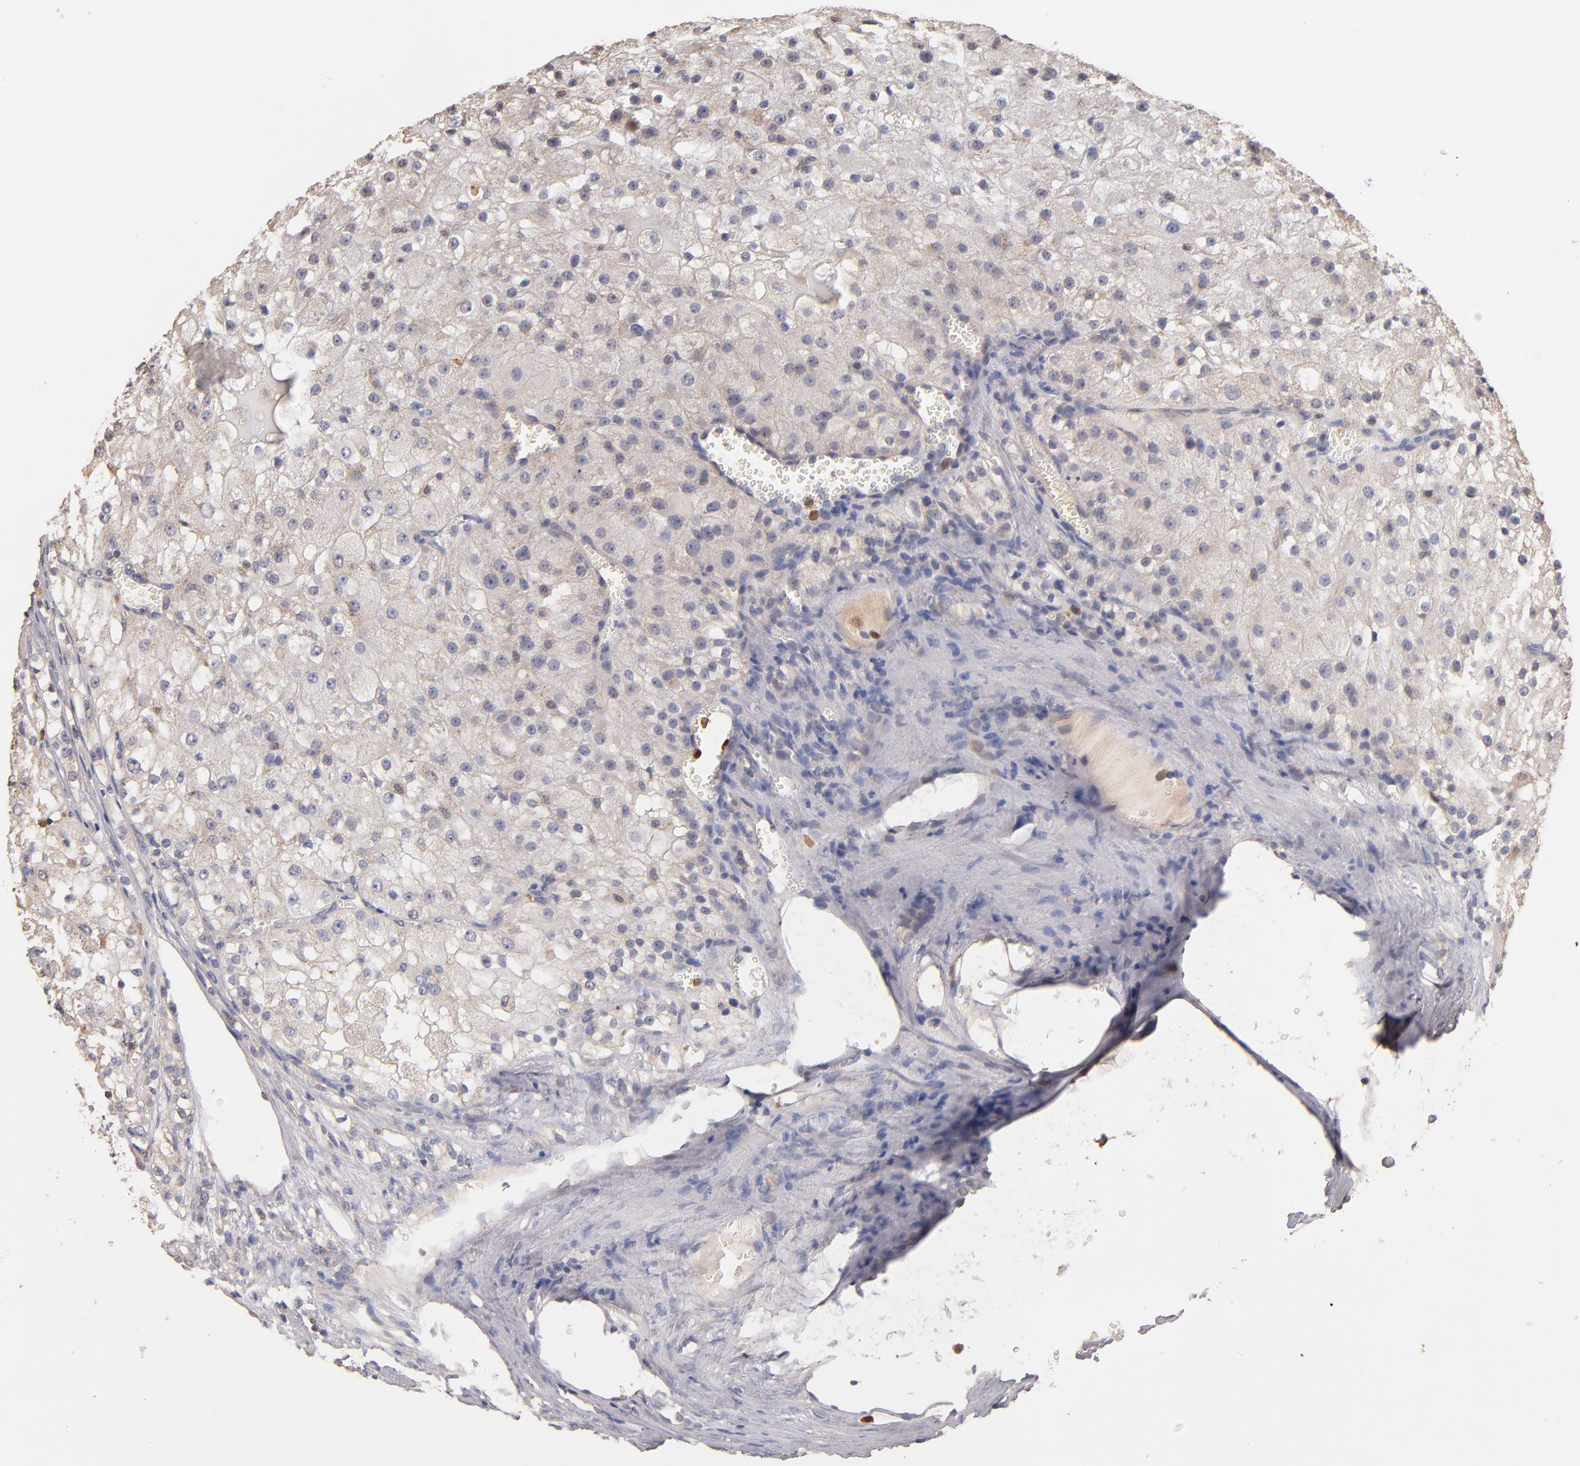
{"staining": {"intensity": "weak", "quantity": "25%-75%", "location": "cytoplasmic/membranous"}, "tissue": "renal cancer", "cell_type": "Tumor cells", "image_type": "cancer", "snomed": [{"axis": "morphology", "description": "Adenocarcinoma, NOS"}, {"axis": "topography", "description": "Kidney"}], "caption": "A photomicrograph of human renal cancer stained for a protein demonstrates weak cytoplasmic/membranous brown staining in tumor cells.", "gene": "RO60", "patient": {"sex": "female", "age": 74}}